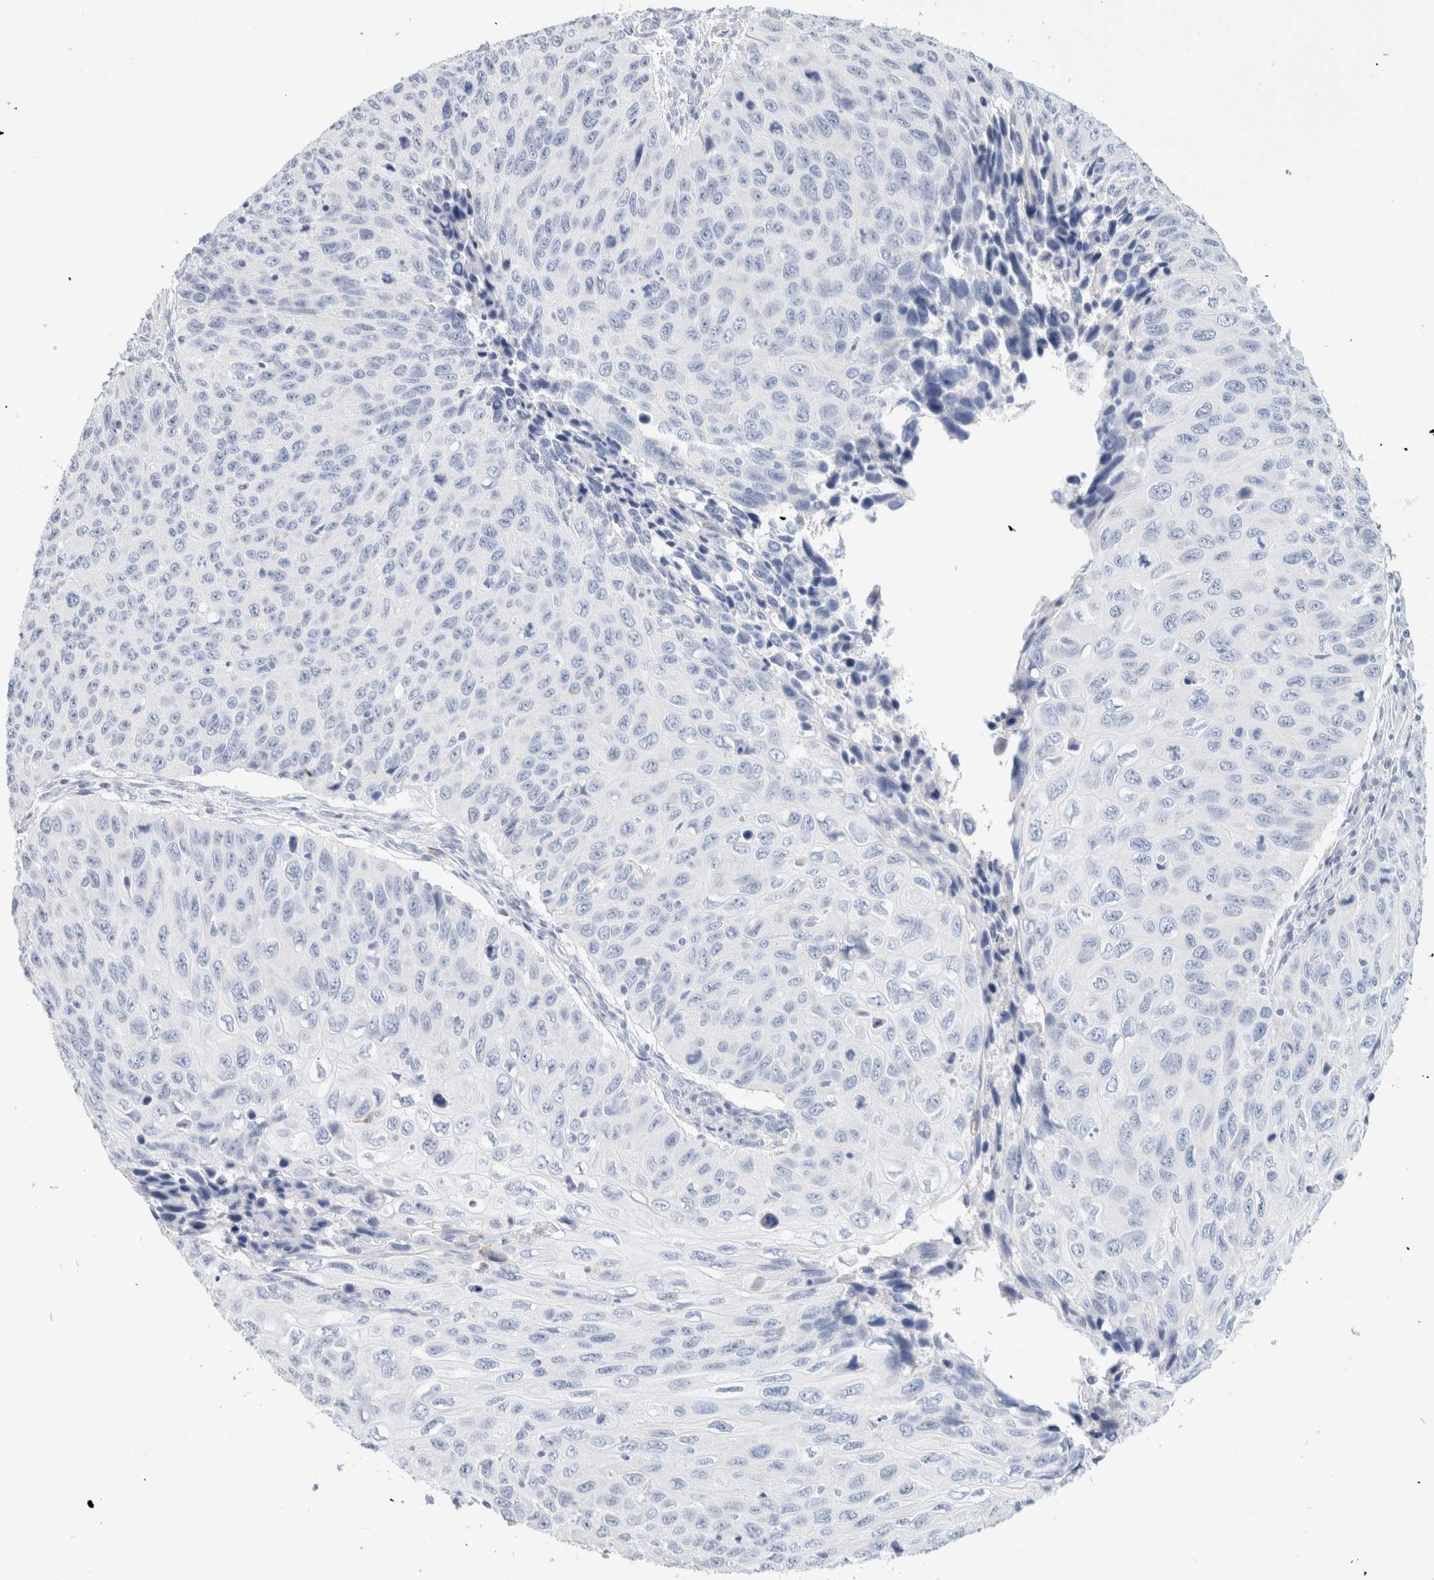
{"staining": {"intensity": "negative", "quantity": "none", "location": "none"}, "tissue": "cervical cancer", "cell_type": "Tumor cells", "image_type": "cancer", "snomed": [{"axis": "morphology", "description": "Squamous cell carcinoma, NOS"}, {"axis": "topography", "description": "Cervix"}], "caption": "IHC of cervical cancer (squamous cell carcinoma) shows no positivity in tumor cells.", "gene": "ARG1", "patient": {"sex": "female", "age": 53}}